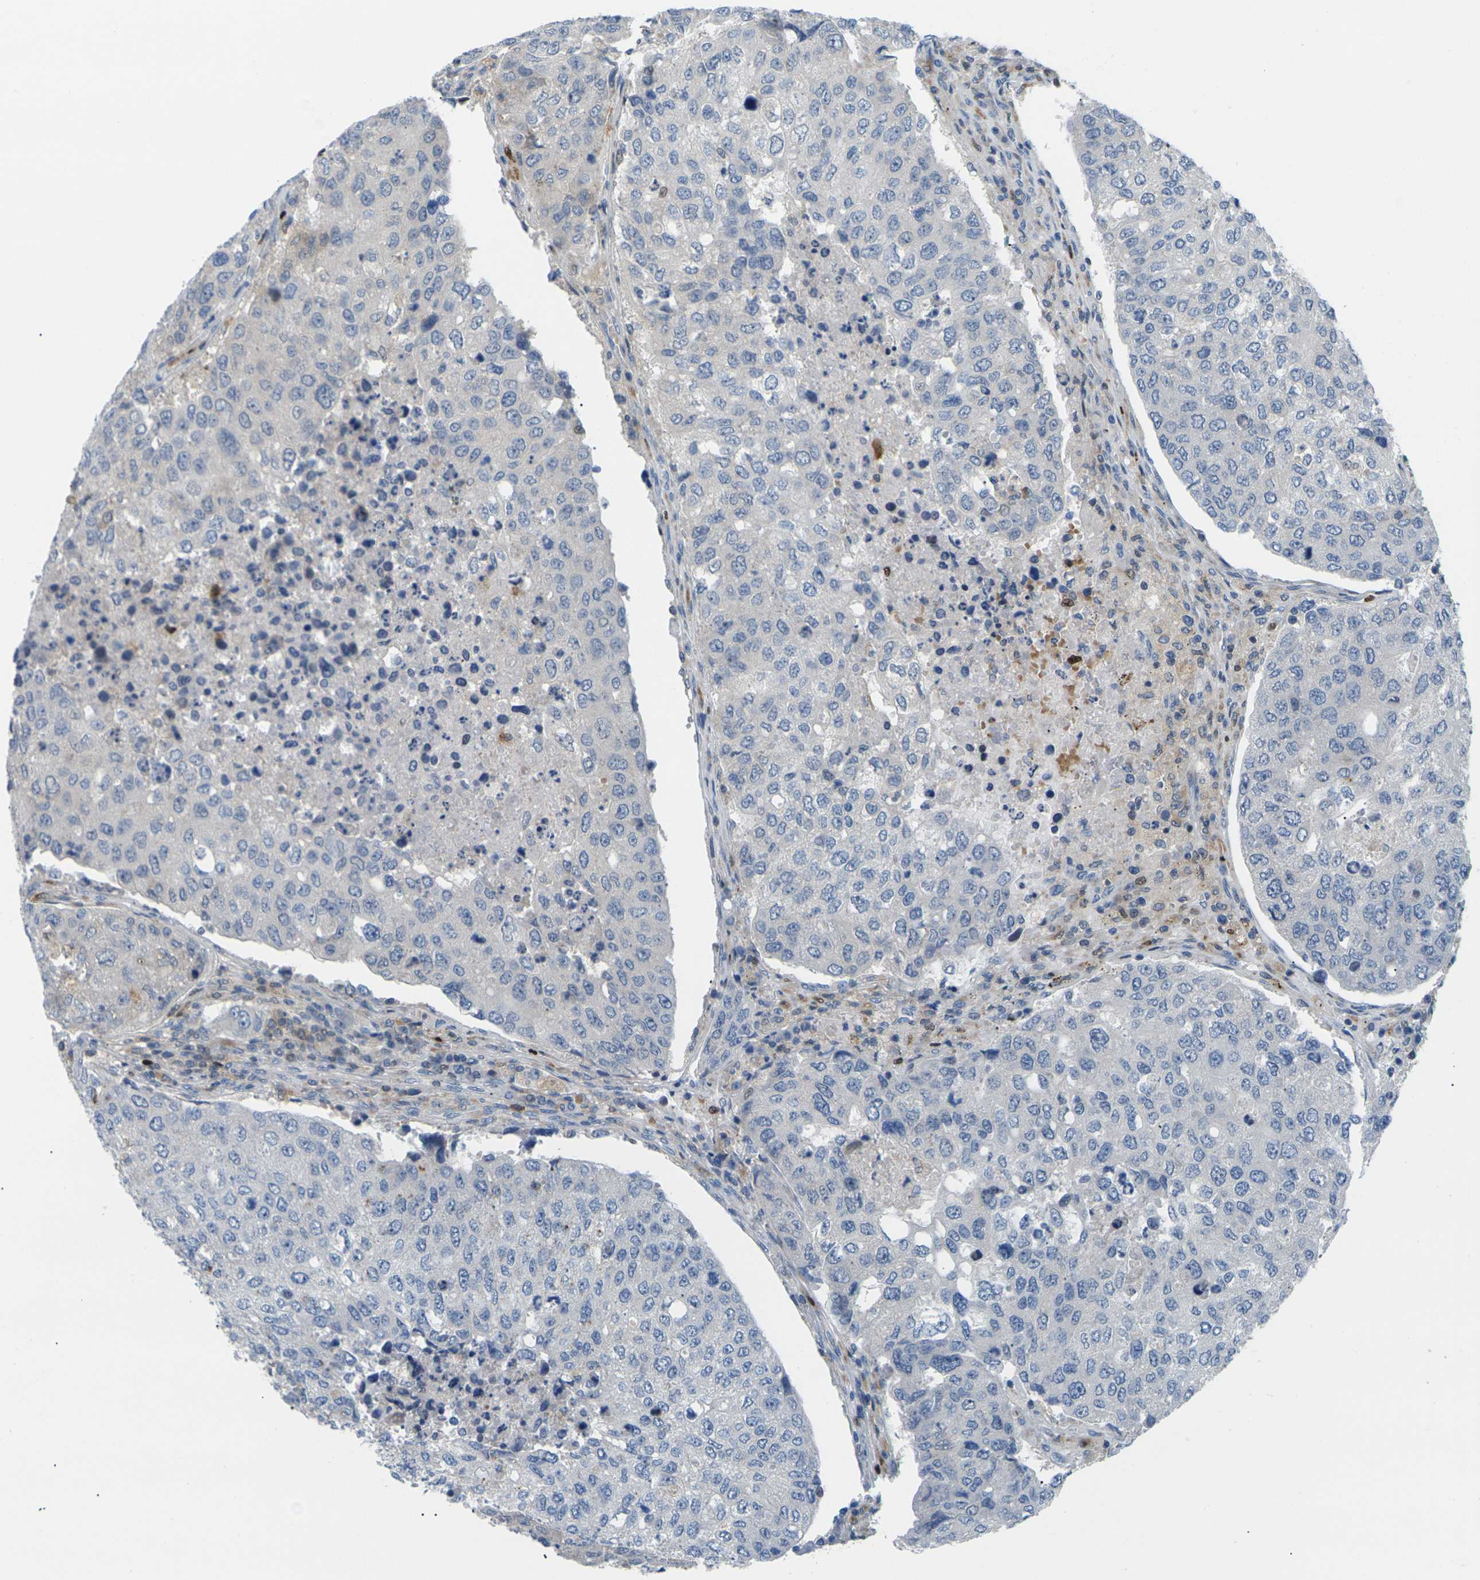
{"staining": {"intensity": "weak", "quantity": "<25%", "location": "cytoplasmic/membranous"}, "tissue": "urothelial cancer", "cell_type": "Tumor cells", "image_type": "cancer", "snomed": [{"axis": "morphology", "description": "Urothelial carcinoma, High grade"}, {"axis": "topography", "description": "Lymph node"}, {"axis": "topography", "description": "Urinary bladder"}], "caption": "A high-resolution histopathology image shows immunohistochemistry (IHC) staining of high-grade urothelial carcinoma, which shows no significant positivity in tumor cells.", "gene": "RPS6KA3", "patient": {"sex": "male", "age": 51}}